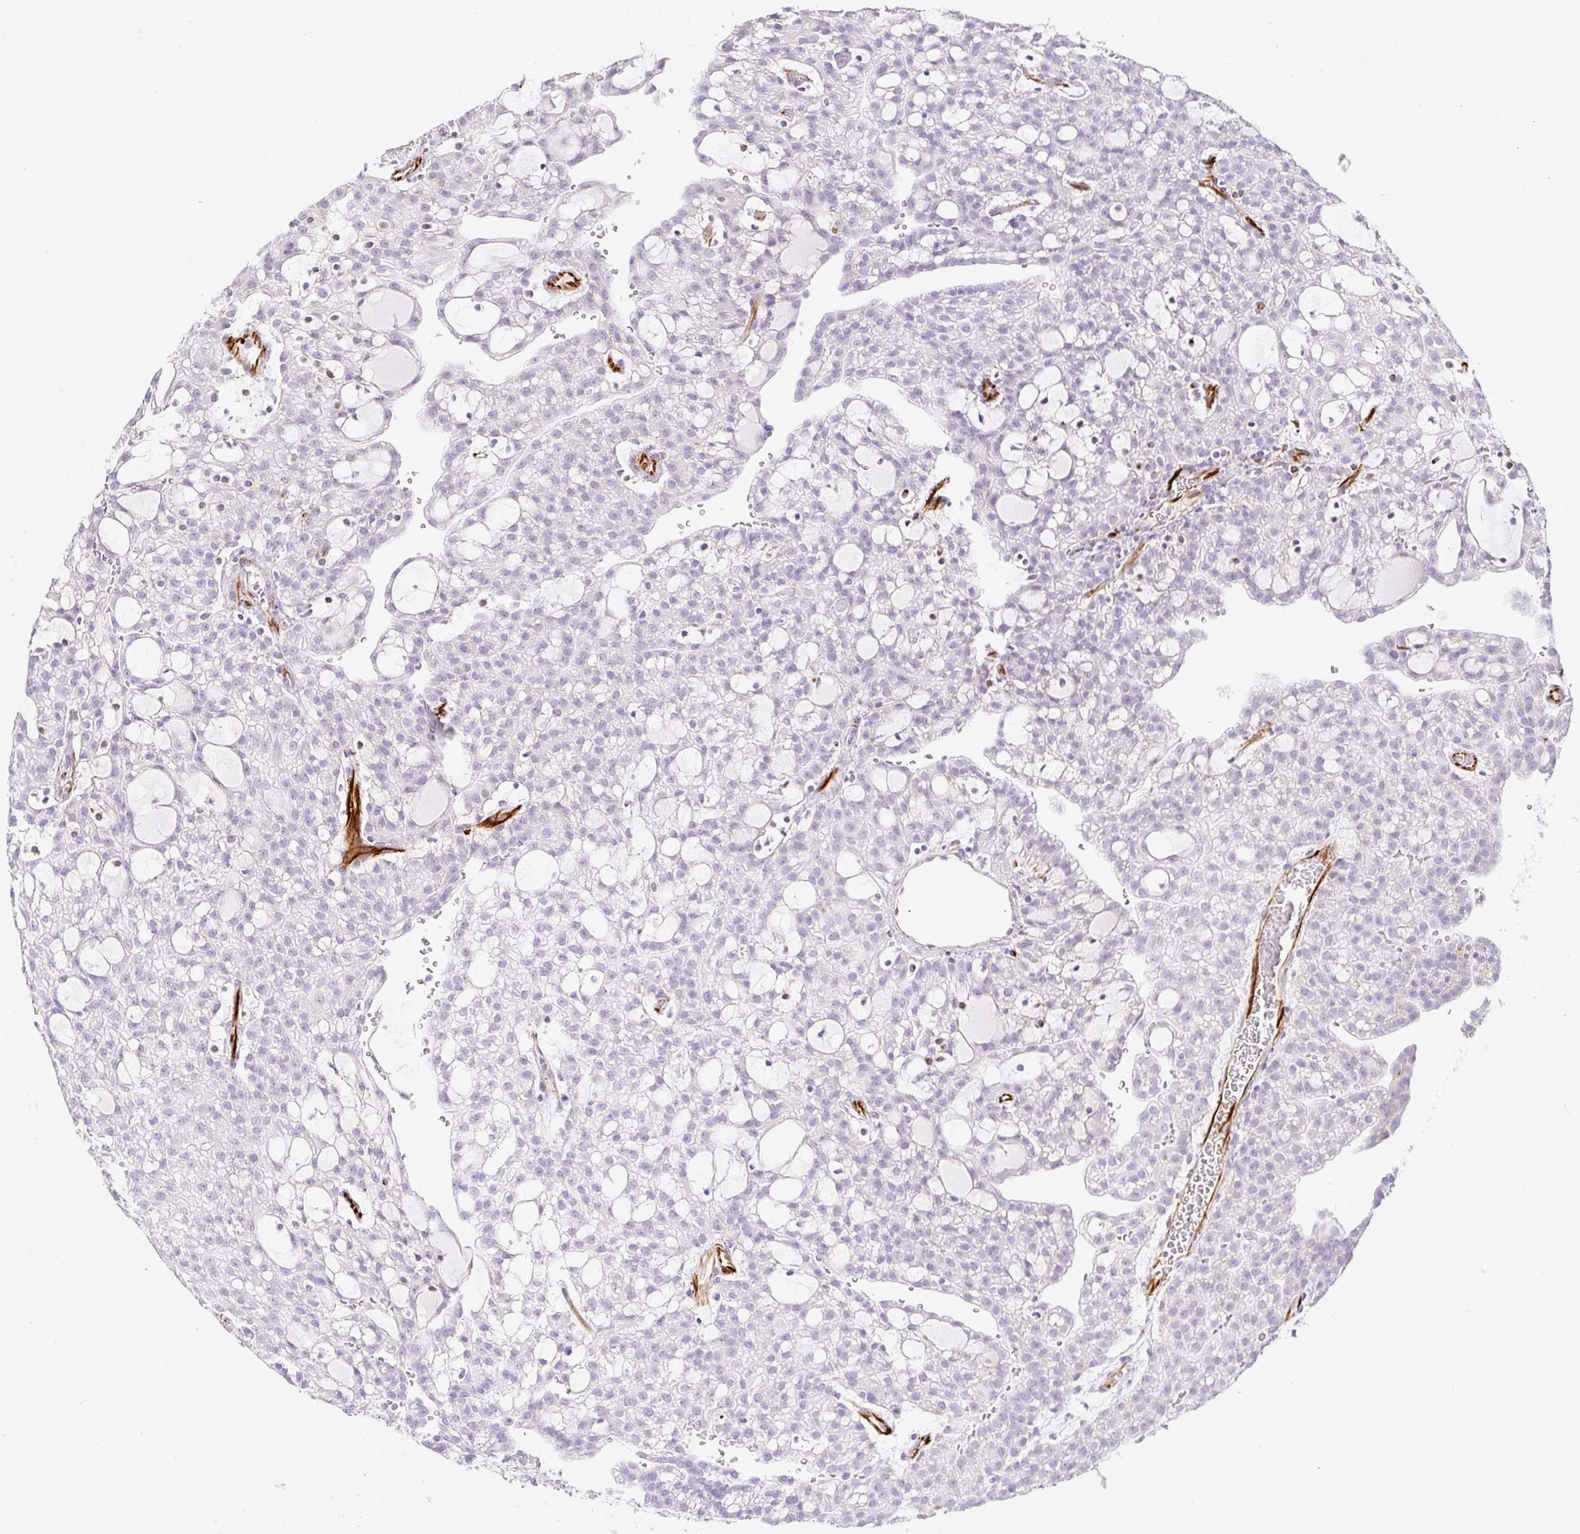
{"staining": {"intensity": "negative", "quantity": "none", "location": "none"}, "tissue": "renal cancer", "cell_type": "Tumor cells", "image_type": "cancer", "snomed": [{"axis": "morphology", "description": "Adenocarcinoma, NOS"}, {"axis": "topography", "description": "Kidney"}], "caption": "A histopathology image of human adenocarcinoma (renal) is negative for staining in tumor cells.", "gene": "ZNF689", "patient": {"sex": "male", "age": 63}}